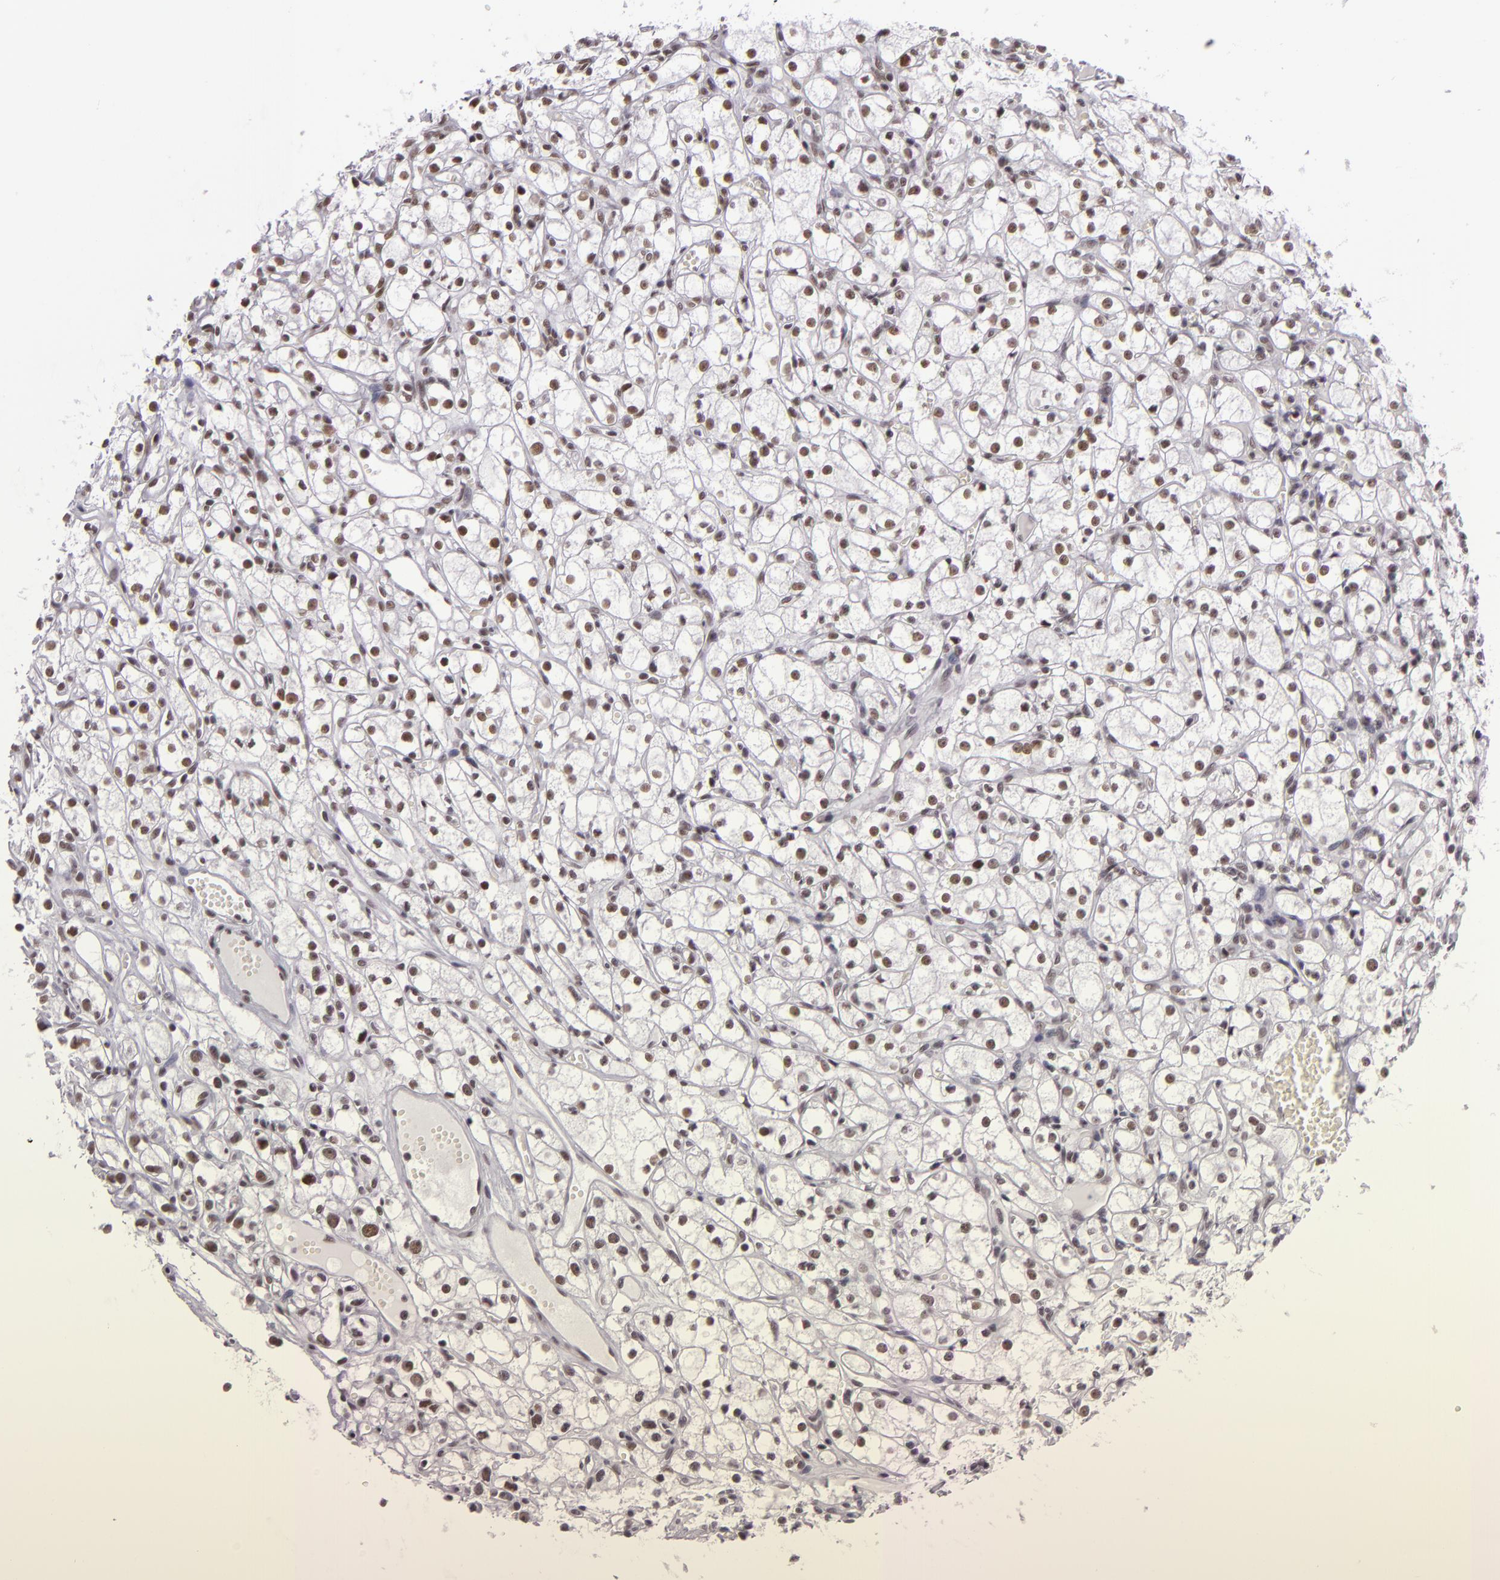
{"staining": {"intensity": "moderate", "quantity": ">75%", "location": "nuclear"}, "tissue": "renal cancer", "cell_type": "Tumor cells", "image_type": "cancer", "snomed": [{"axis": "morphology", "description": "Adenocarcinoma, NOS"}, {"axis": "topography", "description": "Kidney"}], "caption": "Renal adenocarcinoma was stained to show a protein in brown. There is medium levels of moderate nuclear positivity in approximately >75% of tumor cells.", "gene": "BRD8", "patient": {"sex": "male", "age": 61}}